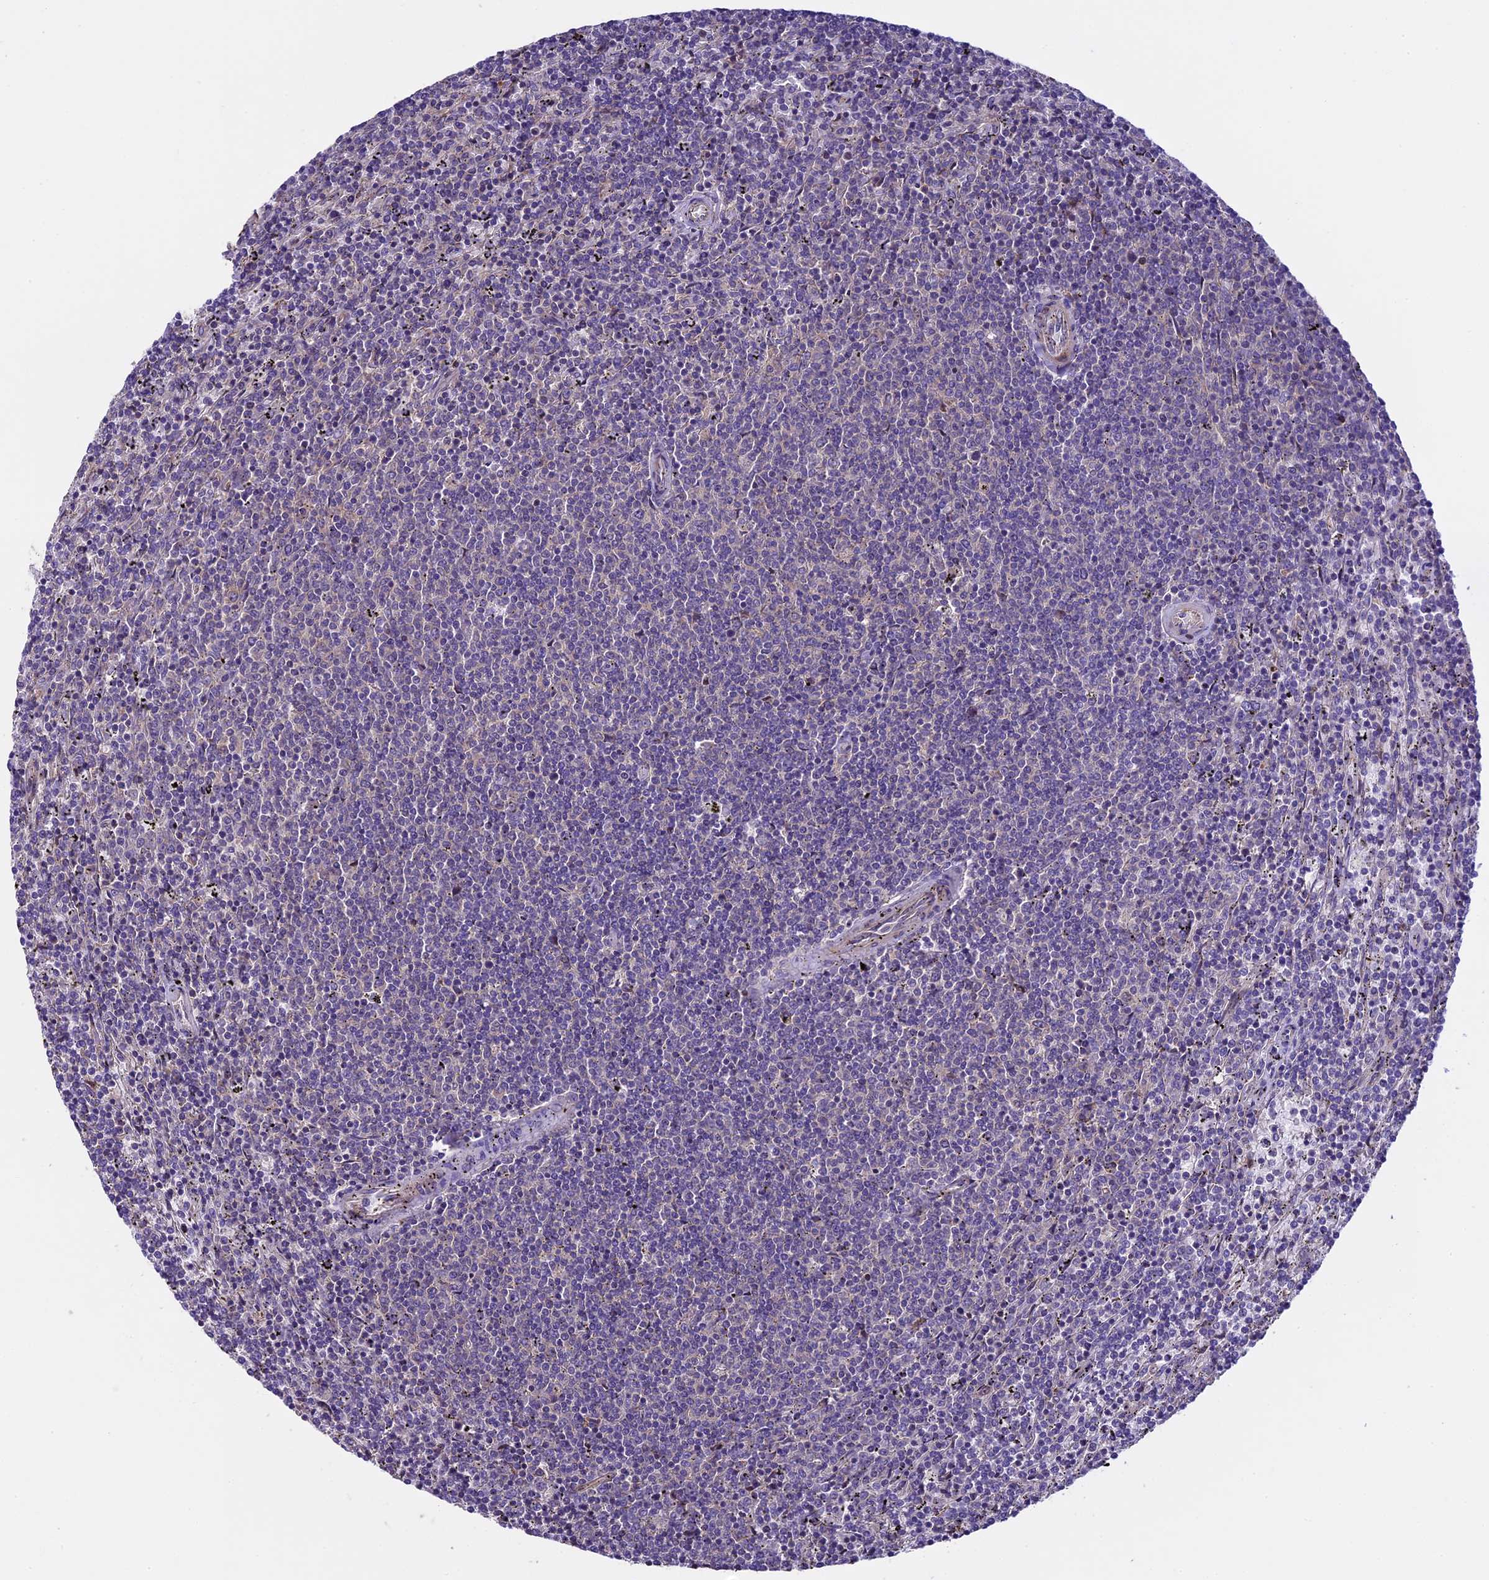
{"staining": {"intensity": "negative", "quantity": "none", "location": "none"}, "tissue": "lymphoma", "cell_type": "Tumor cells", "image_type": "cancer", "snomed": [{"axis": "morphology", "description": "Malignant lymphoma, non-Hodgkin's type, Low grade"}, {"axis": "topography", "description": "Spleen"}], "caption": "Immunohistochemical staining of human lymphoma shows no significant expression in tumor cells.", "gene": "SPIRE1", "patient": {"sex": "female", "age": 50}}